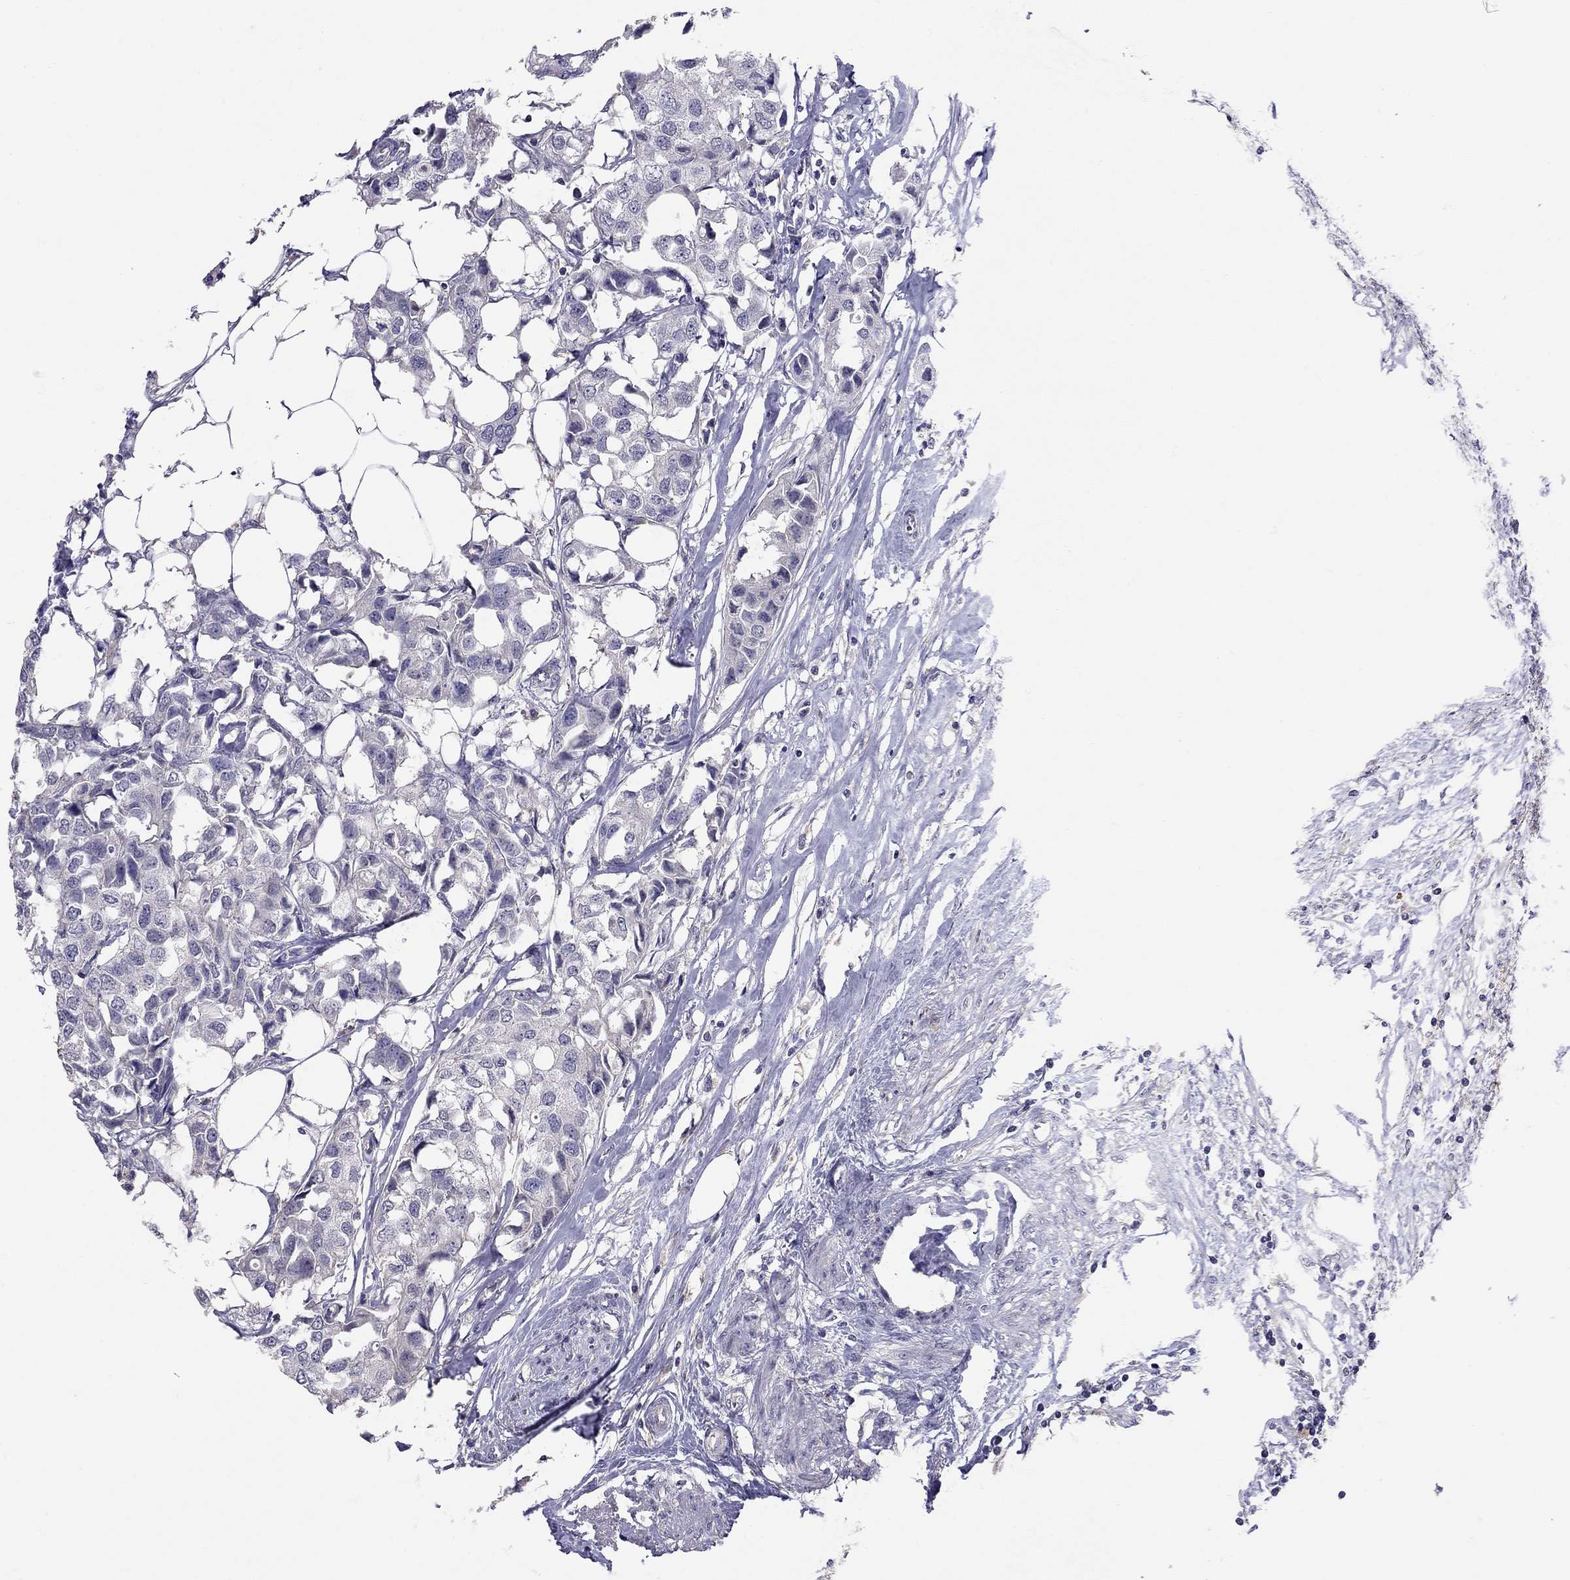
{"staining": {"intensity": "negative", "quantity": "none", "location": "none"}, "tissue": "breast cancer", "cell_type": "Tumor cells", "image_type": "cancer", "snomed": [{"axis": "morphology", "description": "Duct carcinoma"}, {"axis": "topography", "description": "Breast"}], "caption": "IHC histopathology image of neoplastic tissue: human breast intraductal carcinoma stained with DAB displays no significant protein expression in tumor cells.", "gene": "RTP5", "patient": {"sex": "female", "age": 80}}